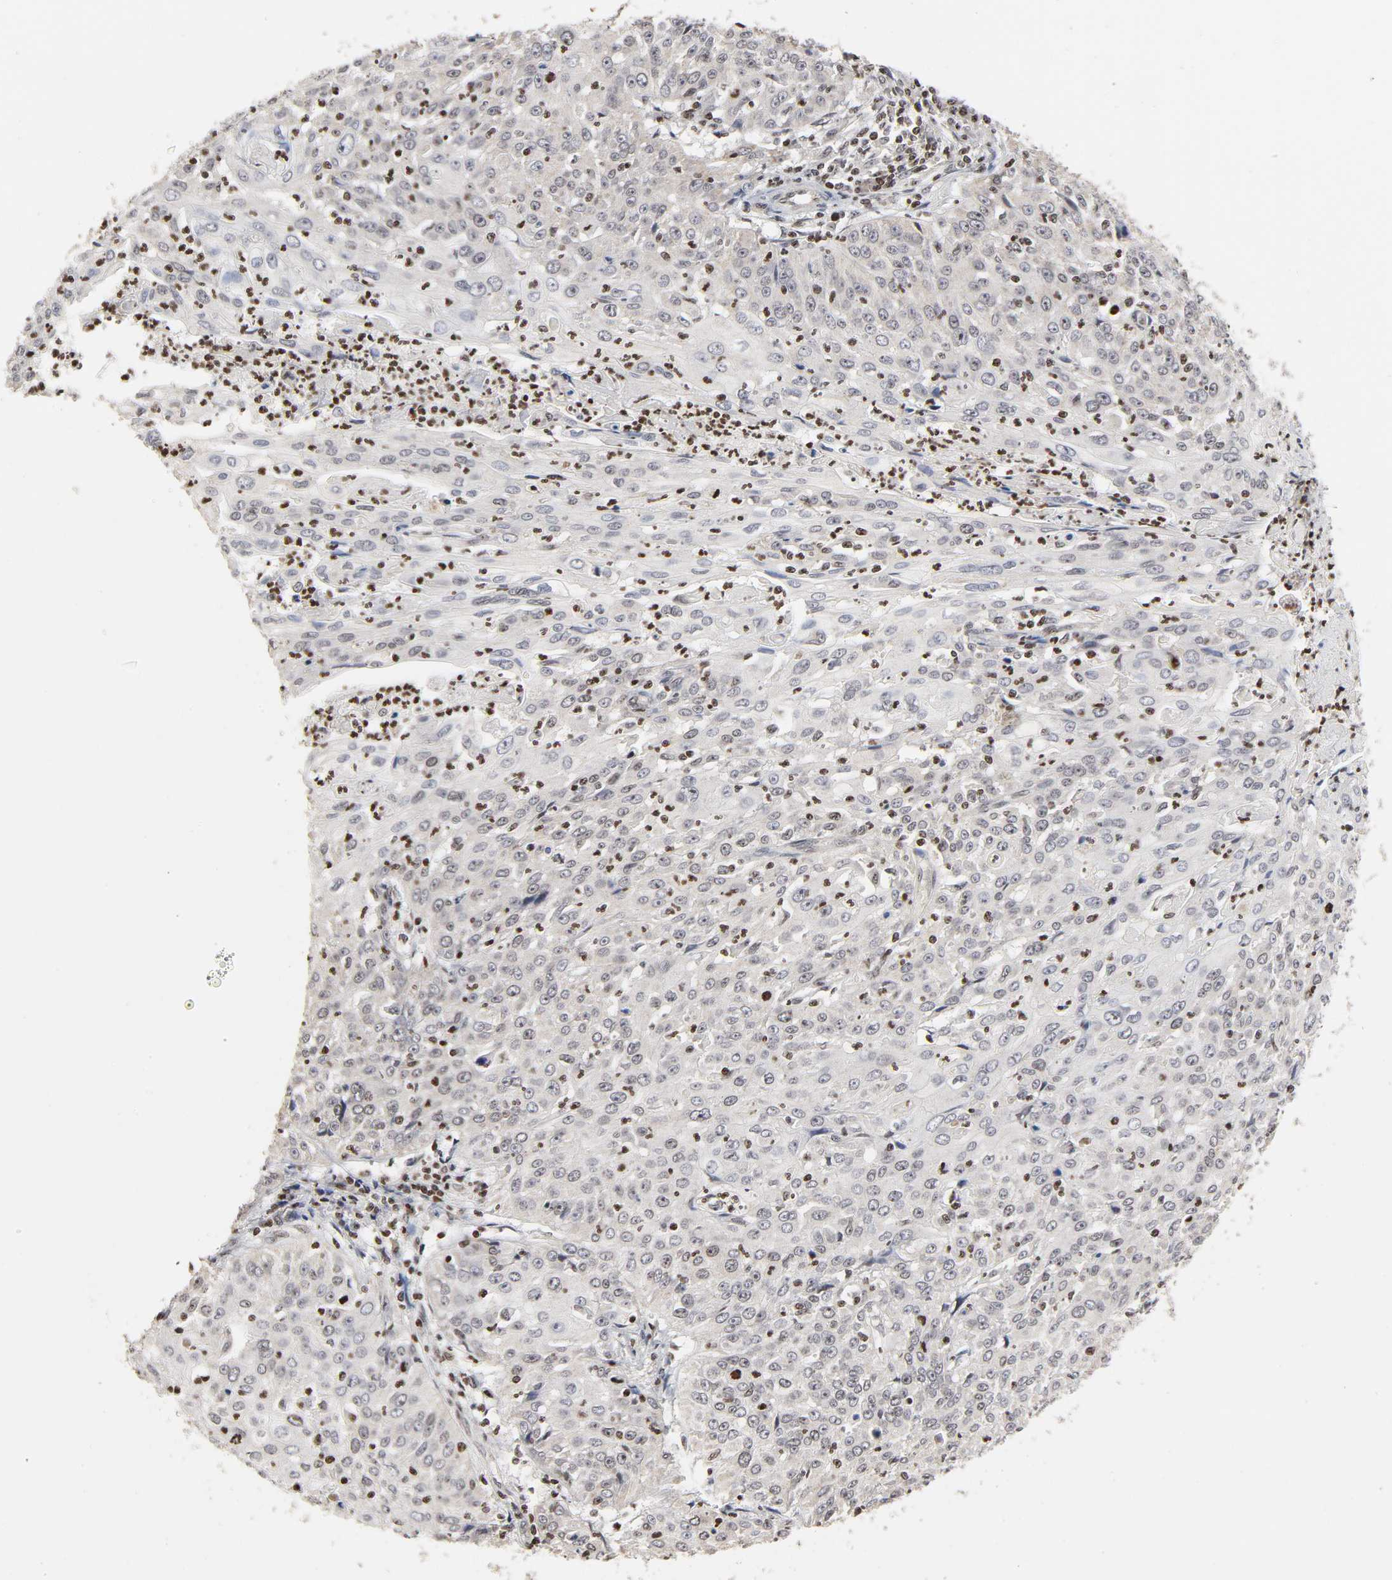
{"staining": {"intensity": "negative", "quantity": "none", "location": "none"}, "tissue": "cervical cancer", "cell_type": "Tumor cells", "image_type": "cancer", "snomed": [{"axis": "morphology", "description": "Squamous cell carcinoma, NOS"}, {"axis": "topography", "description": "Cervix"}], "caption": "There is no significant staining in tumor cells of cervical cancer (squamous cell carcinoma). (DAB IHC, high magnification).", "gene": "ZNF473", "patient": {"sex": "female", "age": 39}}